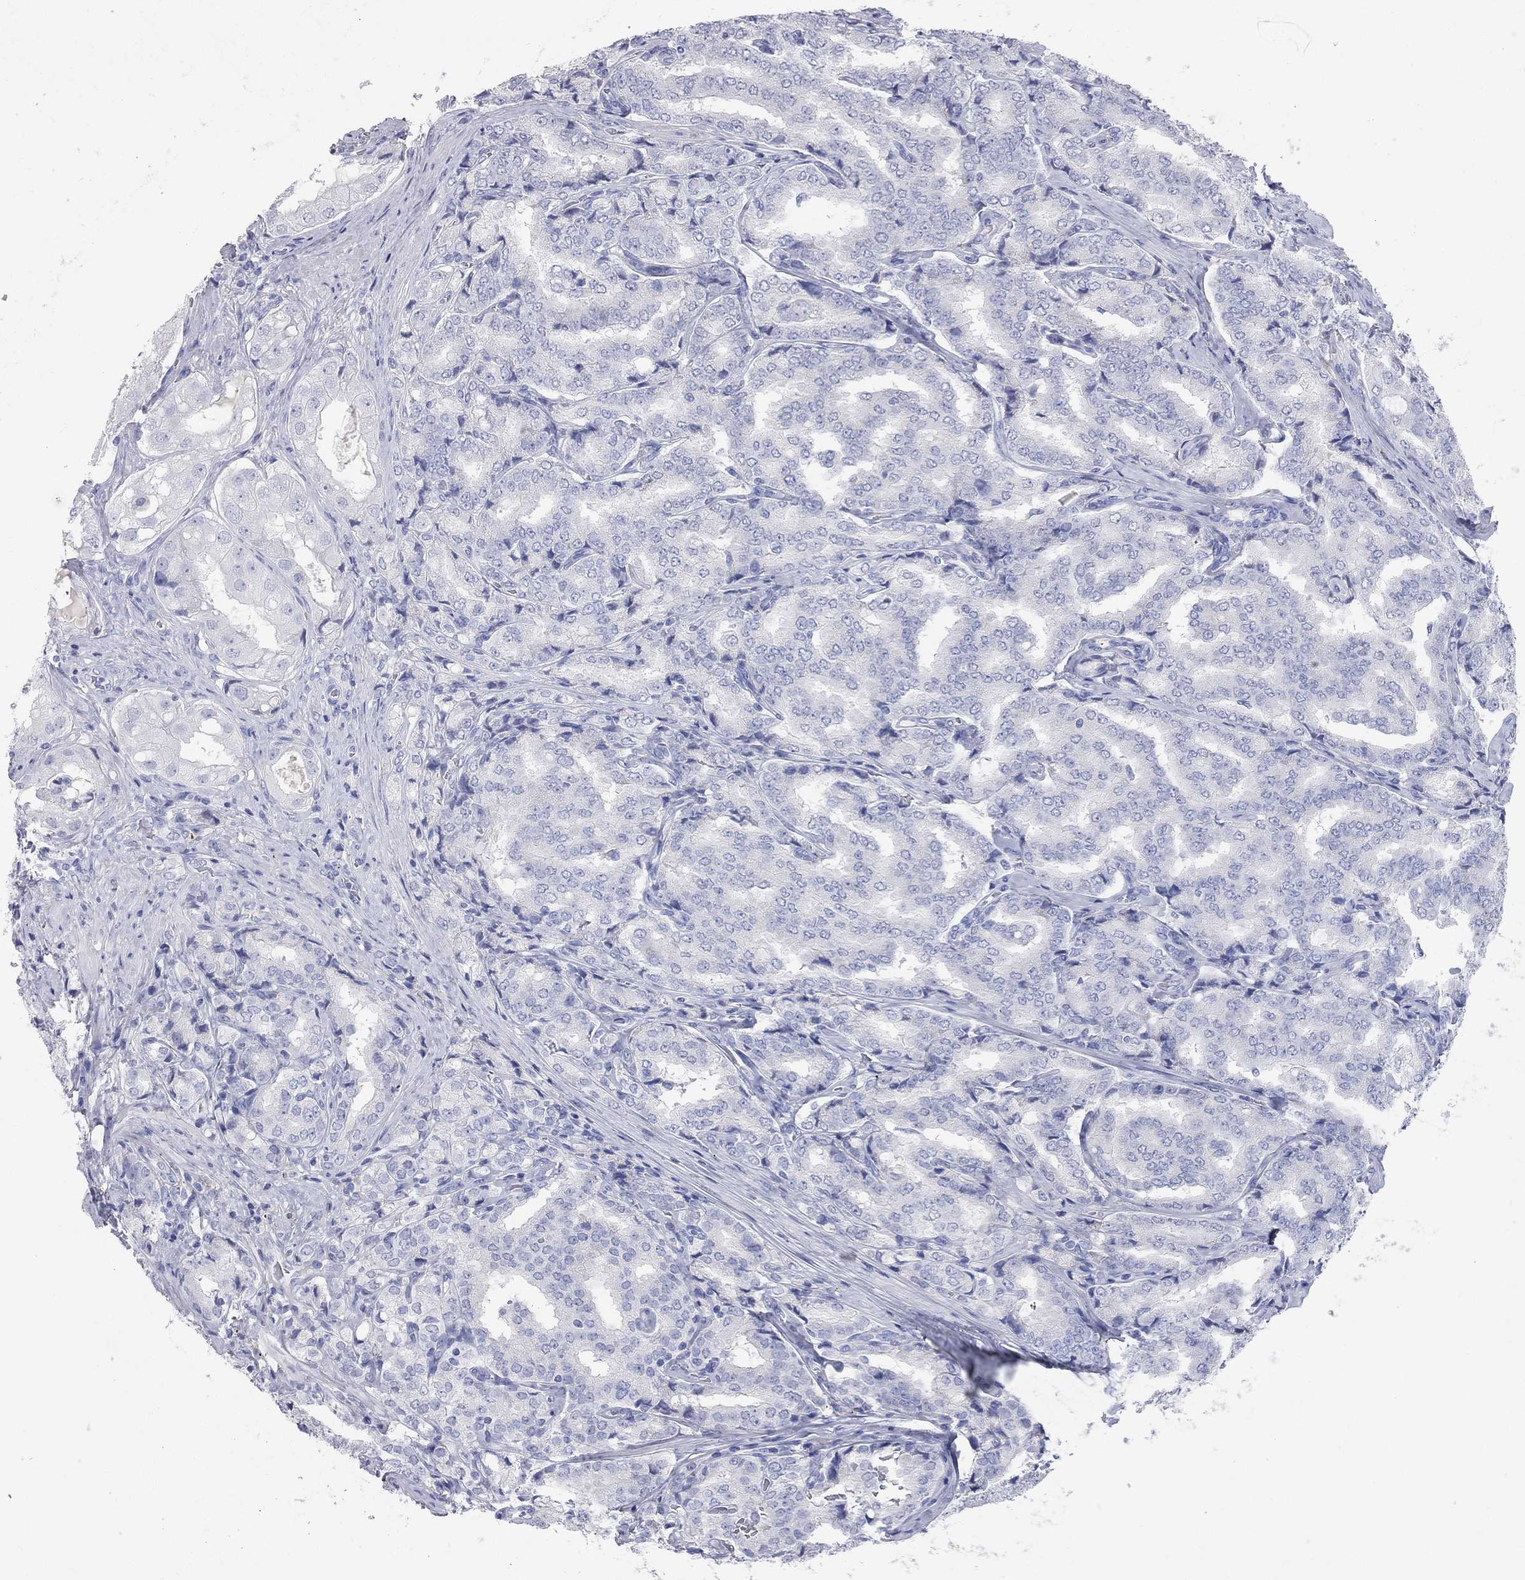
{"staining": {"intensity": "negative", "quantity": "none", "location": "none"}, "tissue": "prostate cancer", "cell_type": "Tumor cells", "image_type": "cancer", "snomed": [{"axis": "morphology", "description": "Adenocarcinoma, NOS"}, {"axis": "topography", "description": "Prostate"}], "caption": "DAB immunohistochemical staining of human prostate adenocarcinoma reveals no significant staining in tumor cells. (DAB (3,3'-diaminobenzidine) immunohistochemistry (IHC) with hematoxylin counter stain).", "gene": "AOX1", "patient": {"sex": "male", "age": 65}}